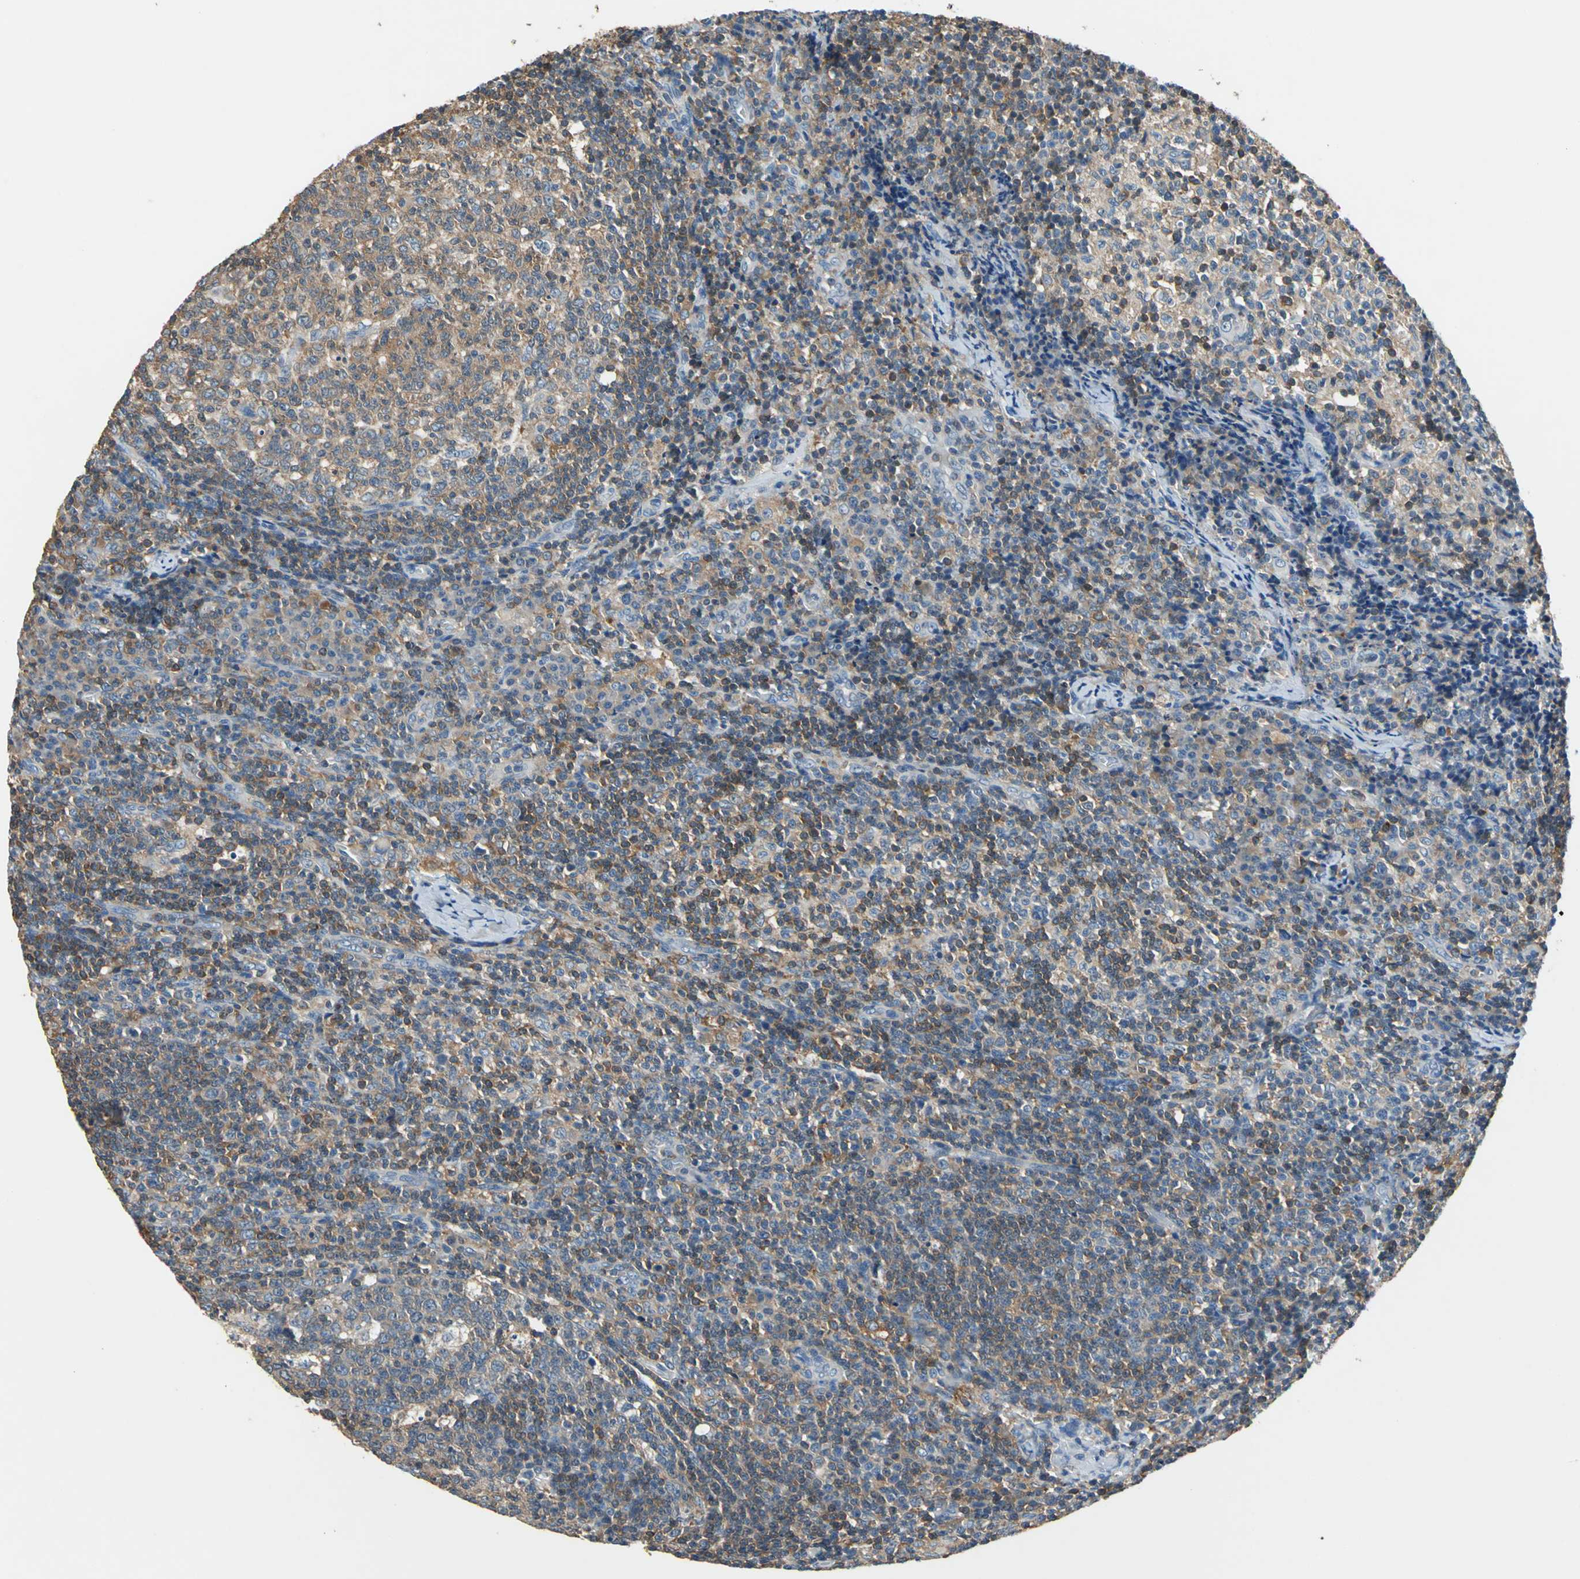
{"staining": {"intensity": "weak", "quantity": ">75%", "location": "cytoplasmic/membranous"}, "tissue": "lymph node", "cell_type": "Germinal center cells", "image_type": "normal", "snomed": [{"axis": "morphology", "description": "Normal tissue, NOS"}, {"axis": "morphology", "description": "Inflammation, NOS"}, {"axis": "topography", "description": "Lymph node"}], "caption": "IHC of benign lymph node exhibits low levels of weak cytoplasmic/membranous staining in about >75% of germinal center cells.", "gene": "PRKCA", "patient": {"sex": "male", "age": 55}}